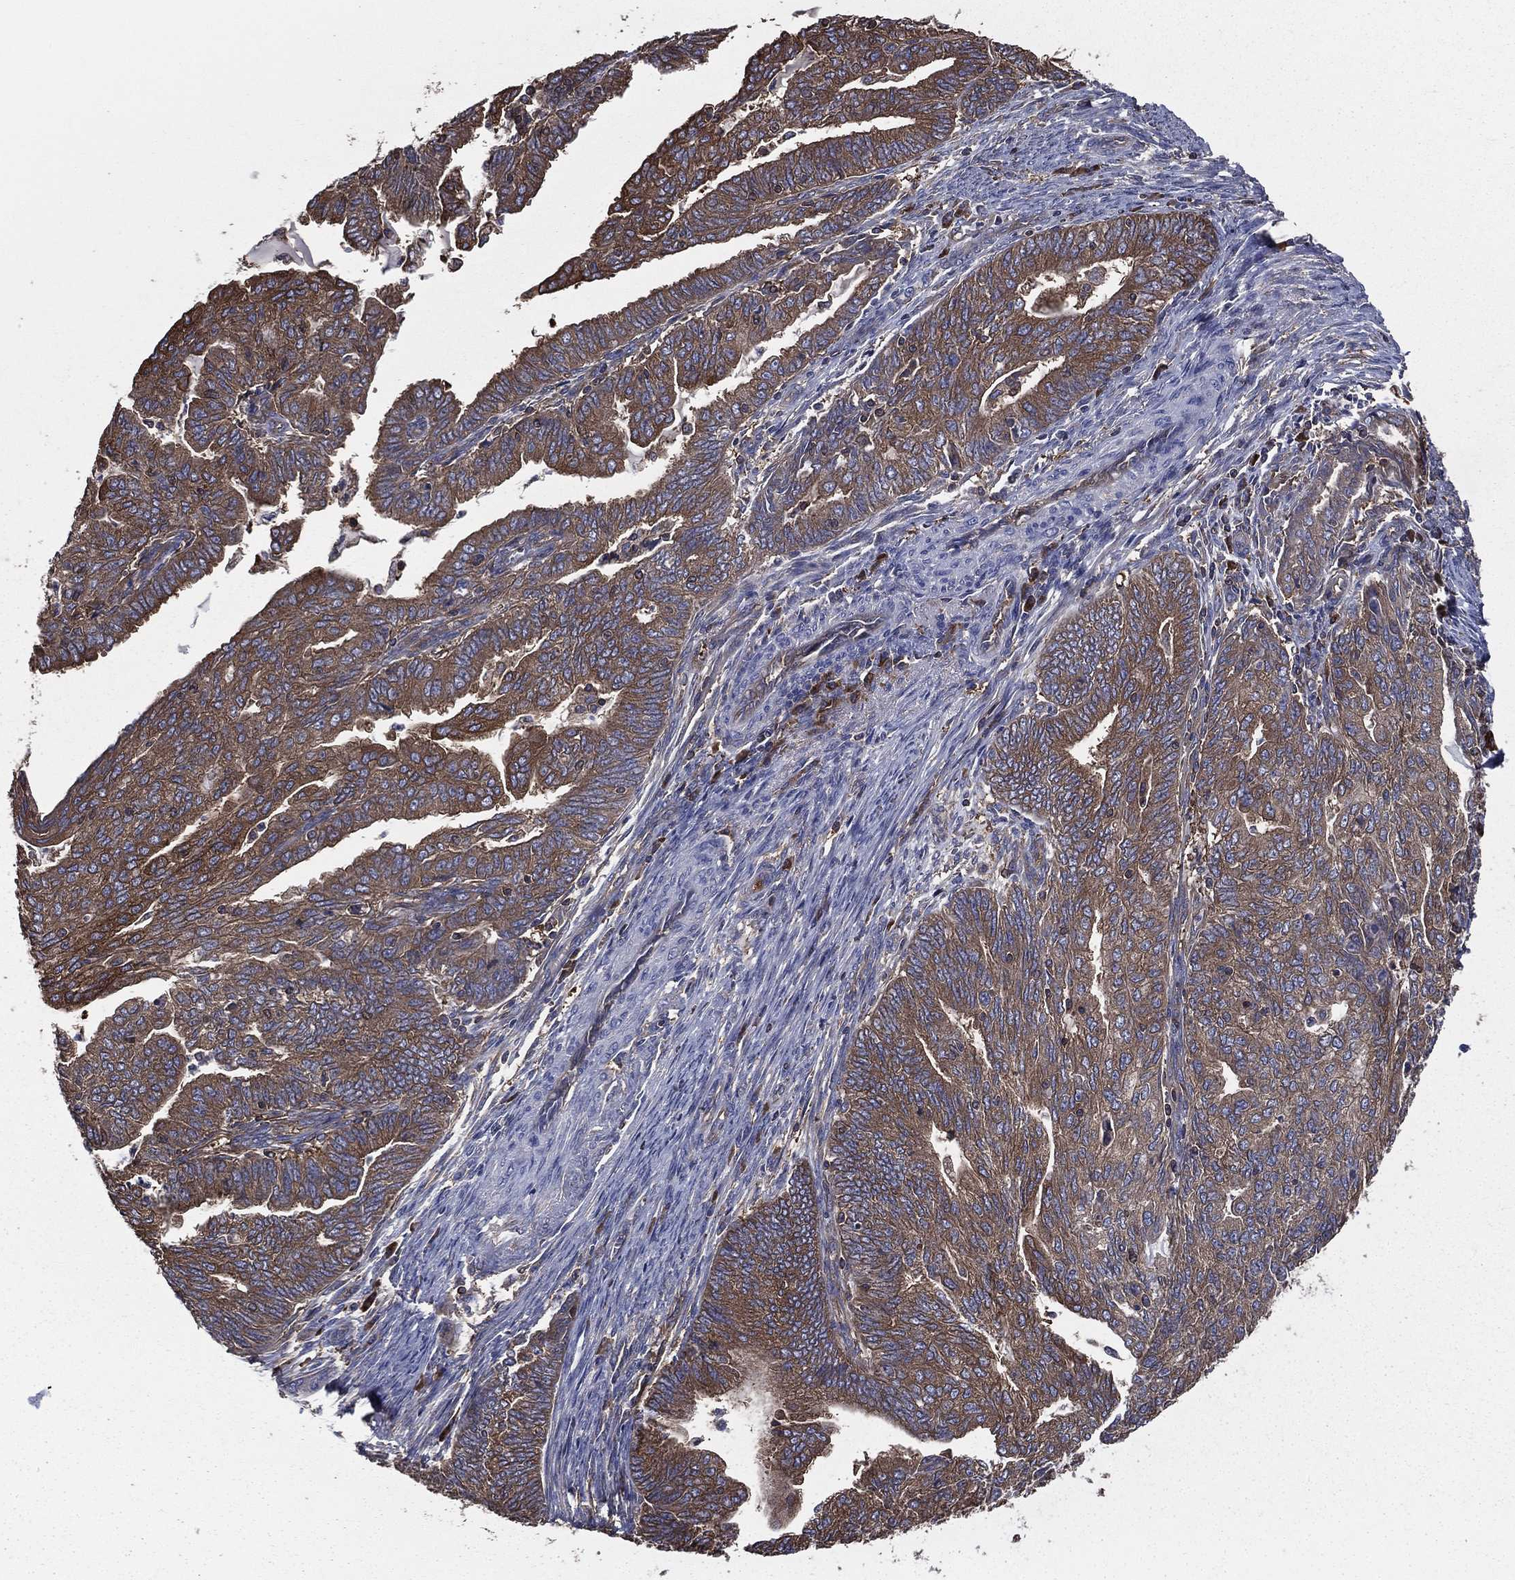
{"staining": {"intensity": "moderate", "quantity": ">75%", "location": "cytoplasmic/membranous"}, "tissue": "endometrial cancer", "cell_type": "Tumor cells", "image_type": "cancer", "snomed": [{"axis": "morphology", "description": "Adenocarcinoma, NOS"}, {"axis": "topography", "description": "Endometrium"}], "caption": "Protein positivity by immunohistochemistry shows moderate cytoplasmic/membranous staining in approximately >75% of tumor cells in endometrial adenocarcinoma.", "gene": "SARS1", "patient": {"sex": "female", "age": 82}}